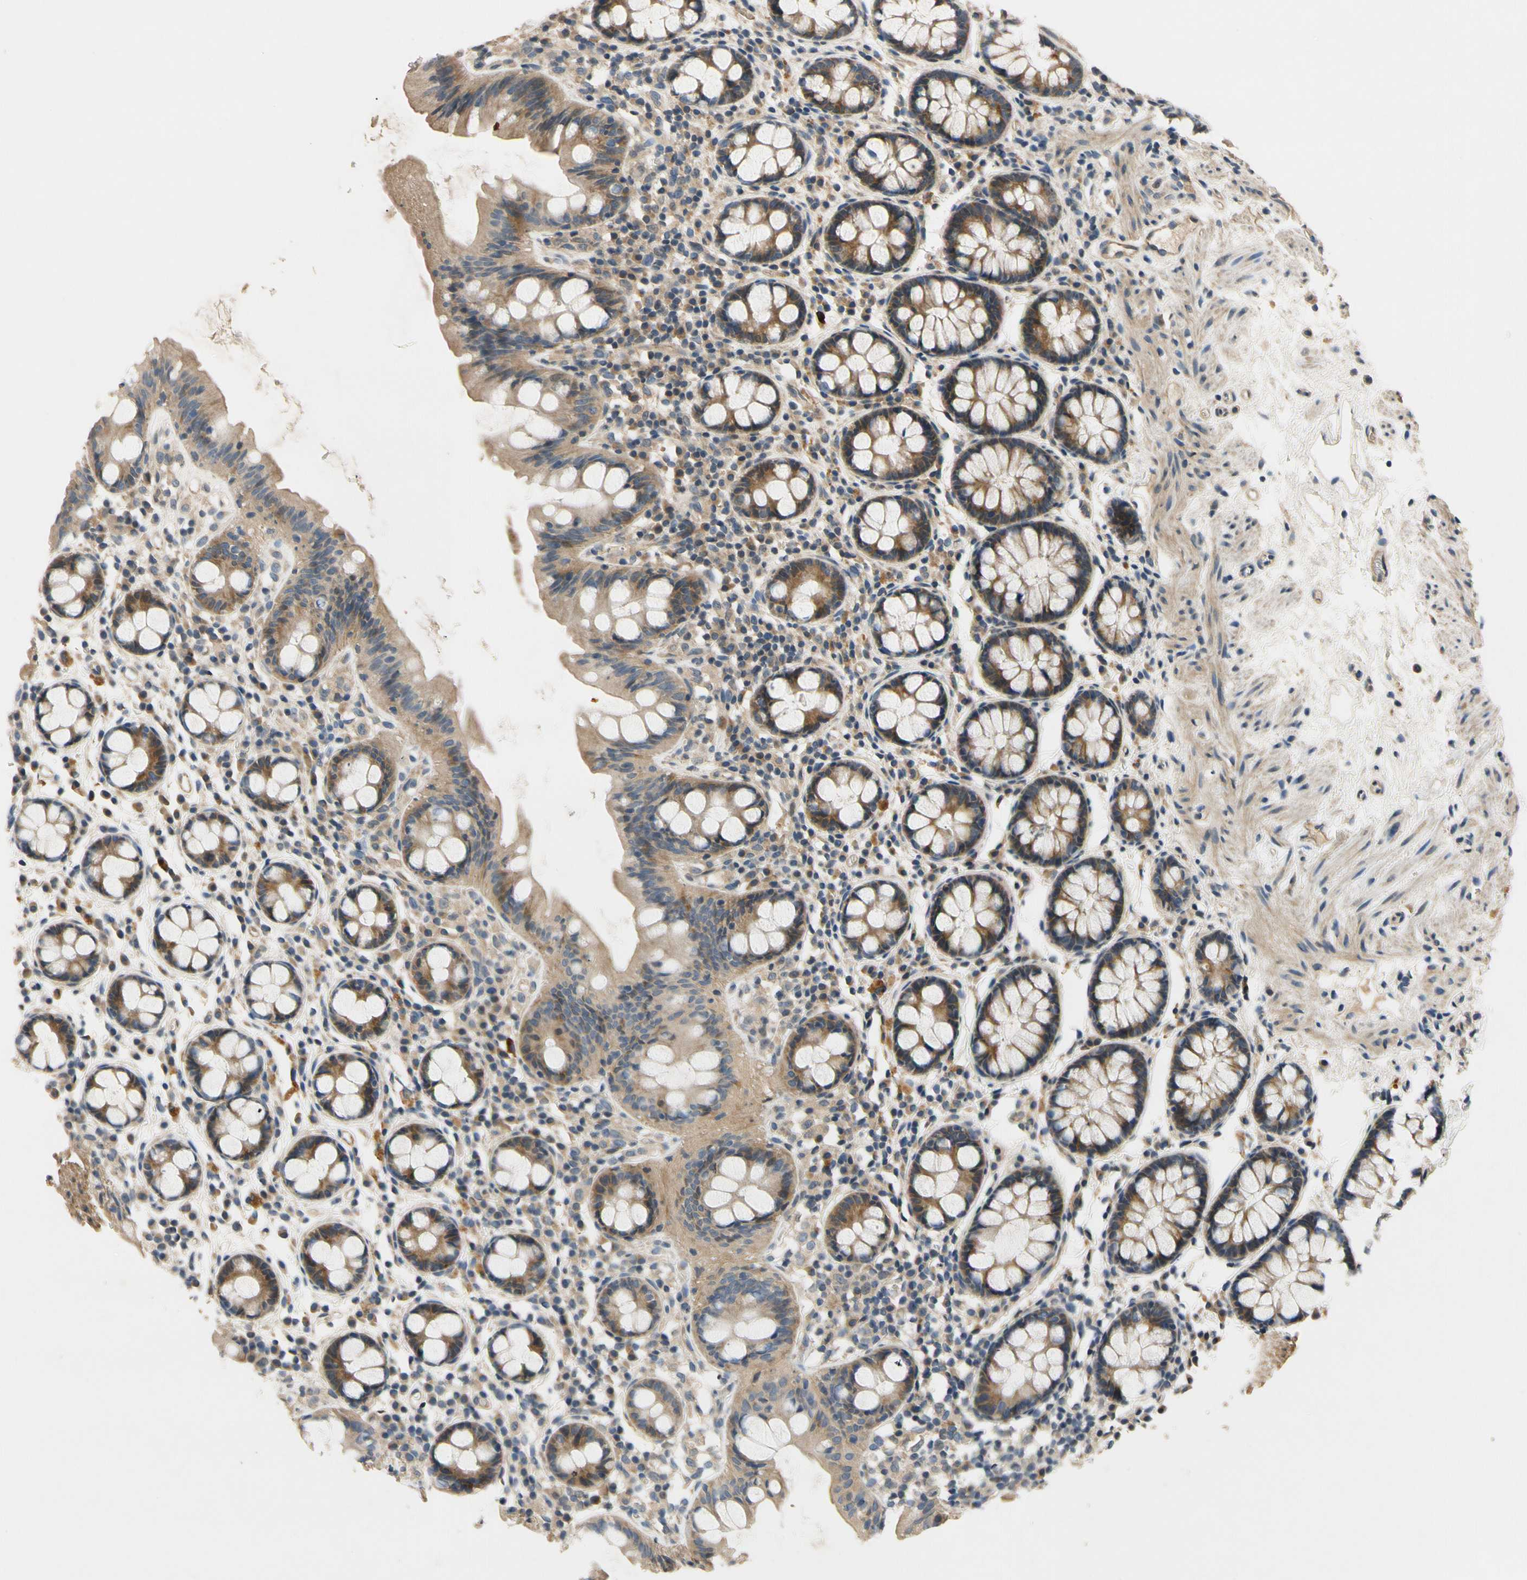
{"staining": {"intensity": "moderate", "quantity": ">75%", "location": "cytoplasmic/membranous"}, "tissue": "colon", "cell_type": "Endothelial cells", "image_type": "normal", "snomed": [{"axis": "morphology", "description": "Normal tissue, NOS"}, {"axis": "topography", "description": "Colon"}], "caption": "DAB immunohistochemical staining of unremarkable colon displays moderate cytoplasmic/membranous protein expression in about >75% of endothelial cells. The staining was performed using DAB, with brown indicating positive protein expression. Nuclei are stained blue with hematoxylin.", "gene": "ALKBH3", "patient": {"sex": "female", "age": 80}}